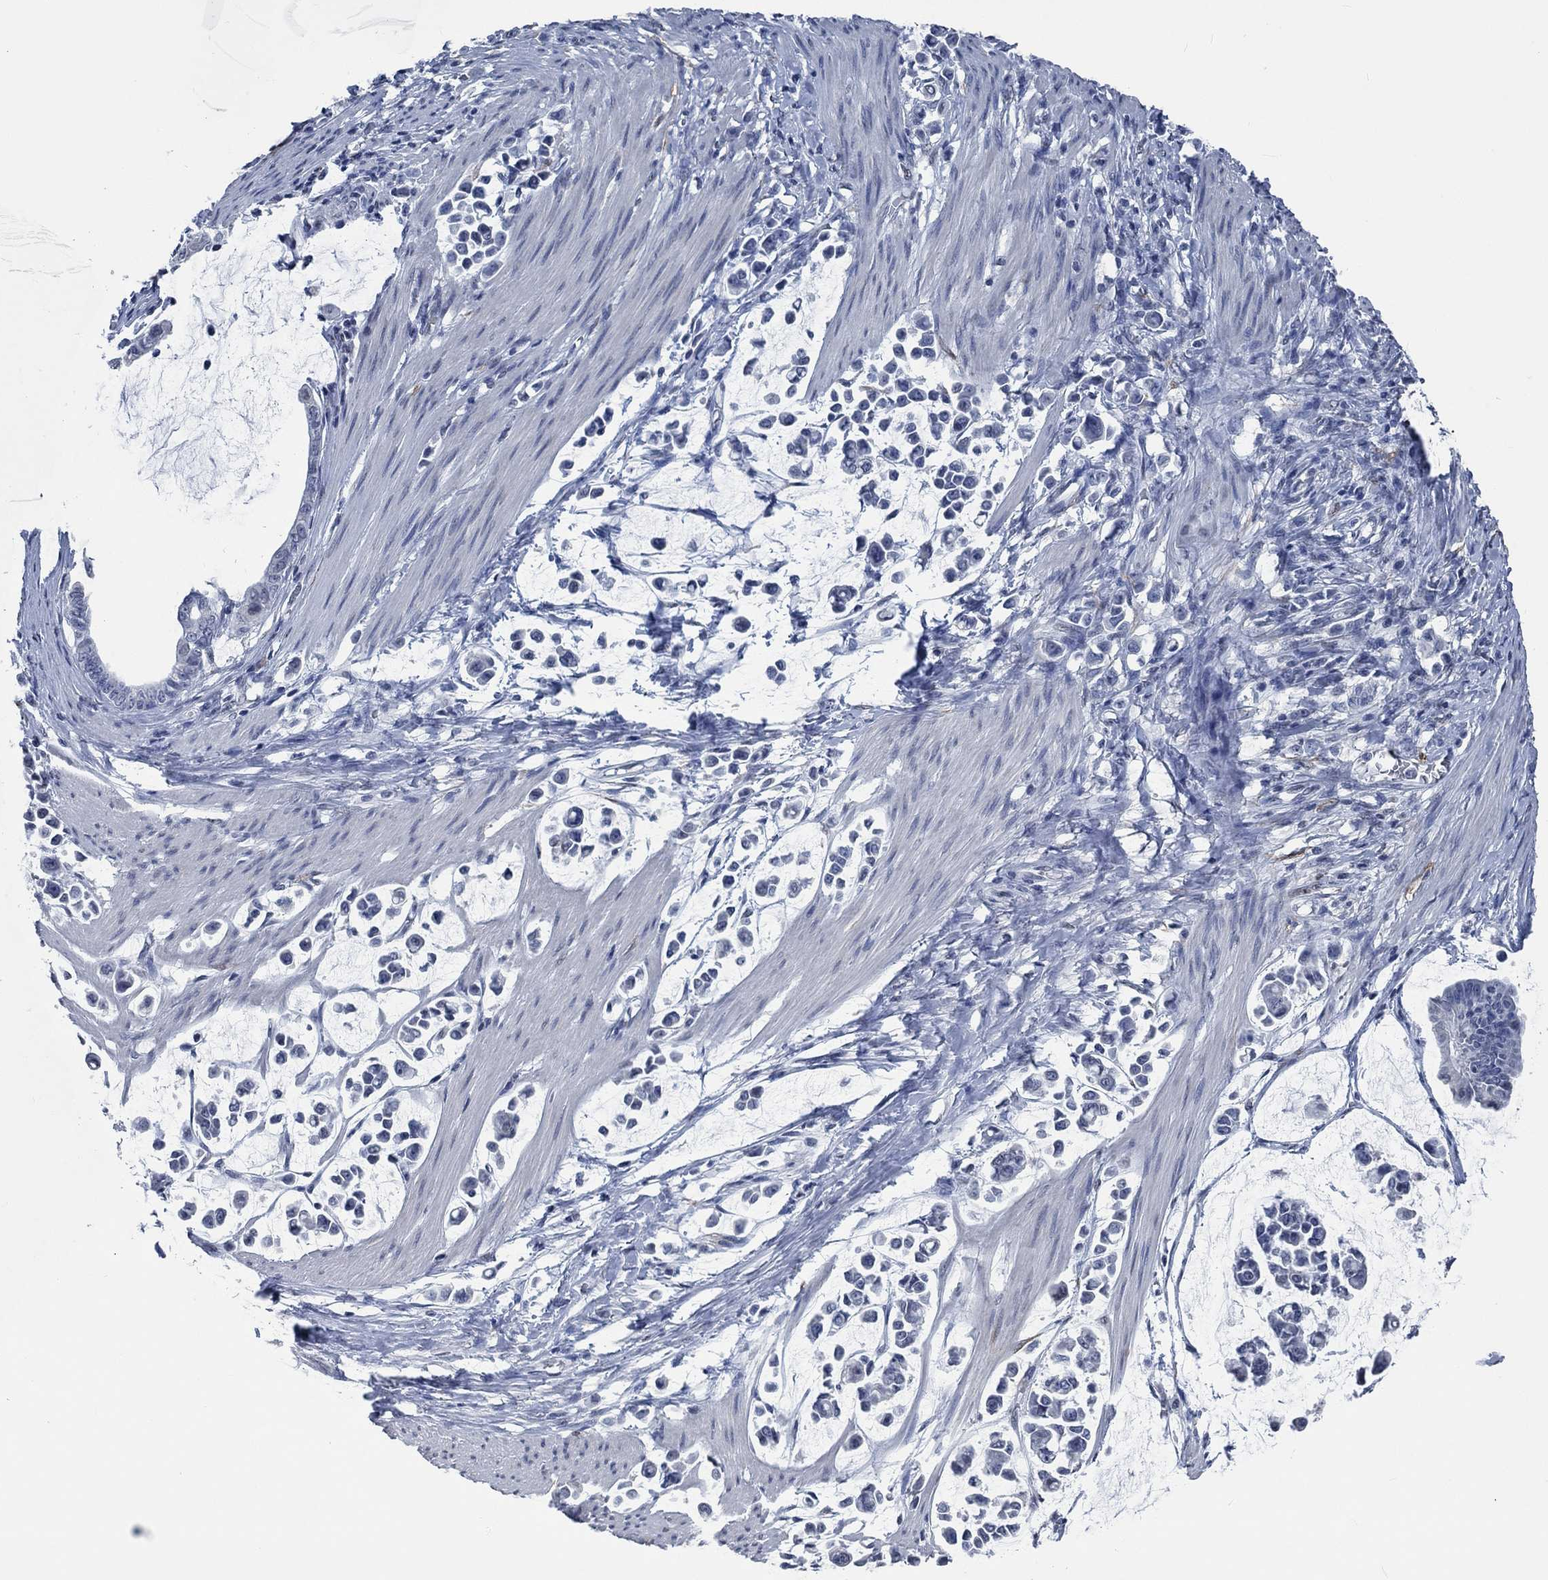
{"staining": {"intensity": "negative", "quantity": "none", "location": "none"}, "tissue": "stomach cancer", "cell_type": "Tumor cells", "image_type": "cancer", "snomed": [{"axis": "morphology", "description": "Adenocarcinoma, NOS"}, {"axis": "topography", "description": "Stomach"}], "caption": "Protein analysis of stomach cancer shows no significant positivity in tumor cells. The staining was performed using DAB (3,3'-diaminobenzidine) to visualize the protein expression in brown, while the nuclei were stained in blue with hematoxylin (Magnification: 20x).", "gene": "OBSCN", "patient": {"sex": "male", "age": 82}}